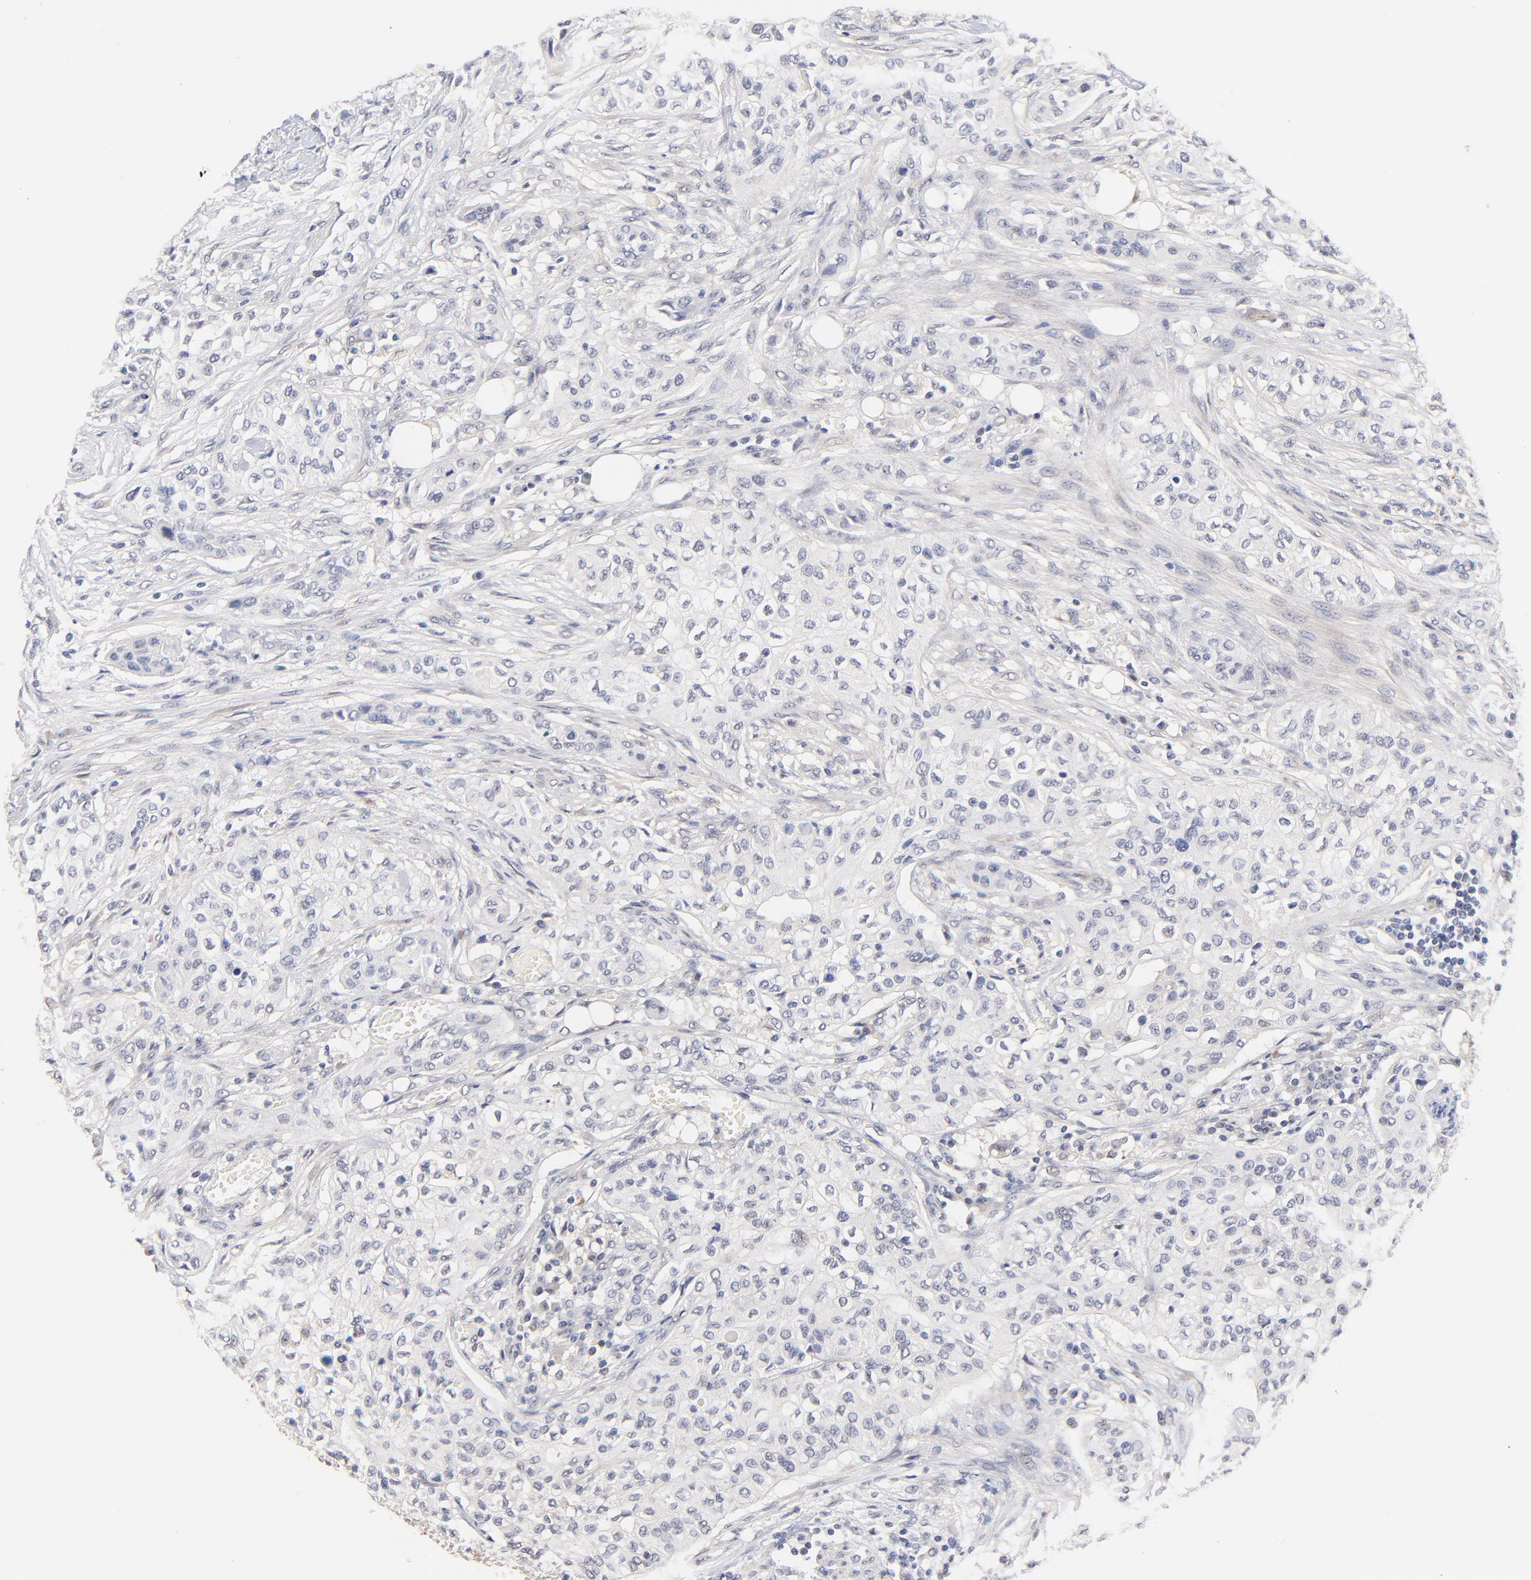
{"staining": {"intensity": "negative", "quantity": "none", "location": "none"}, "tissue": "urothelial cancer", "cell_type": "Tumor cells", "image_type": "cancer", "snomed": [{"axis": "morphology", "description": "Urothelial carcinoma, High grade"}, {"axis": "topography", "description": "Urinary bladder"}], "caption": "Tumor cells show no significant expression in urothelial cancer.", "gene": "RIBC2", "patient": {"sex": "male", "age": 74}}